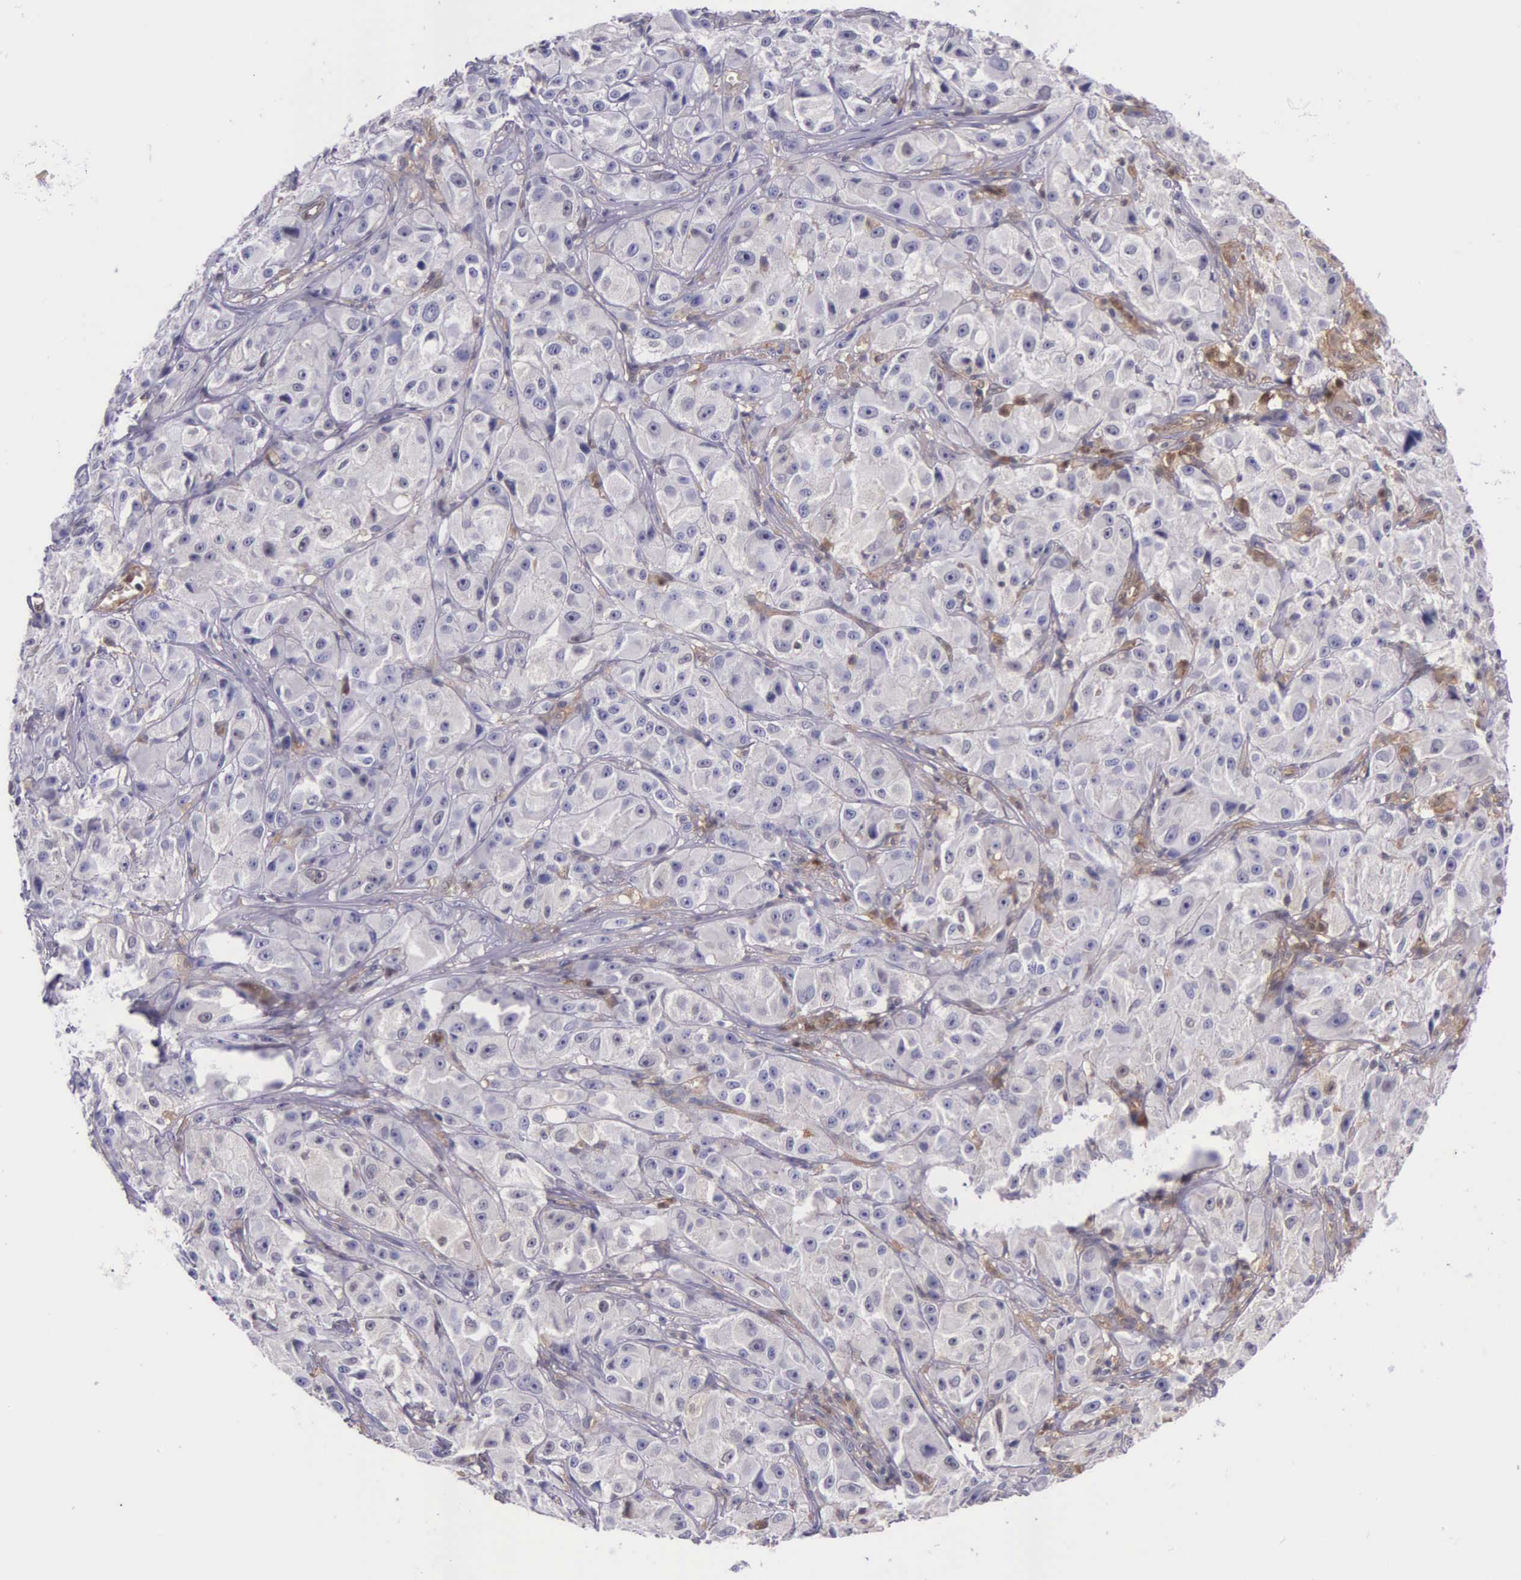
{"staining": {"intensity": "negative", "quantity": "none", "location": "none"}, "tissue": "melanoma", "cell_type": "Tumor cells", "image_type": "cancer", "snomed": [{"axis": "morphology", "description": "Malignant melanoma, NOS"}, {"axis": "topography", "description": "Skin"}], "caption": "DAB (3,3'-diaminobenzidine) immunohistochemical staining of malignant melanoma displays no significant staining in tumor cells.", "gene": "GMPR2", "patient": {"sex": "male", "age": 56}}